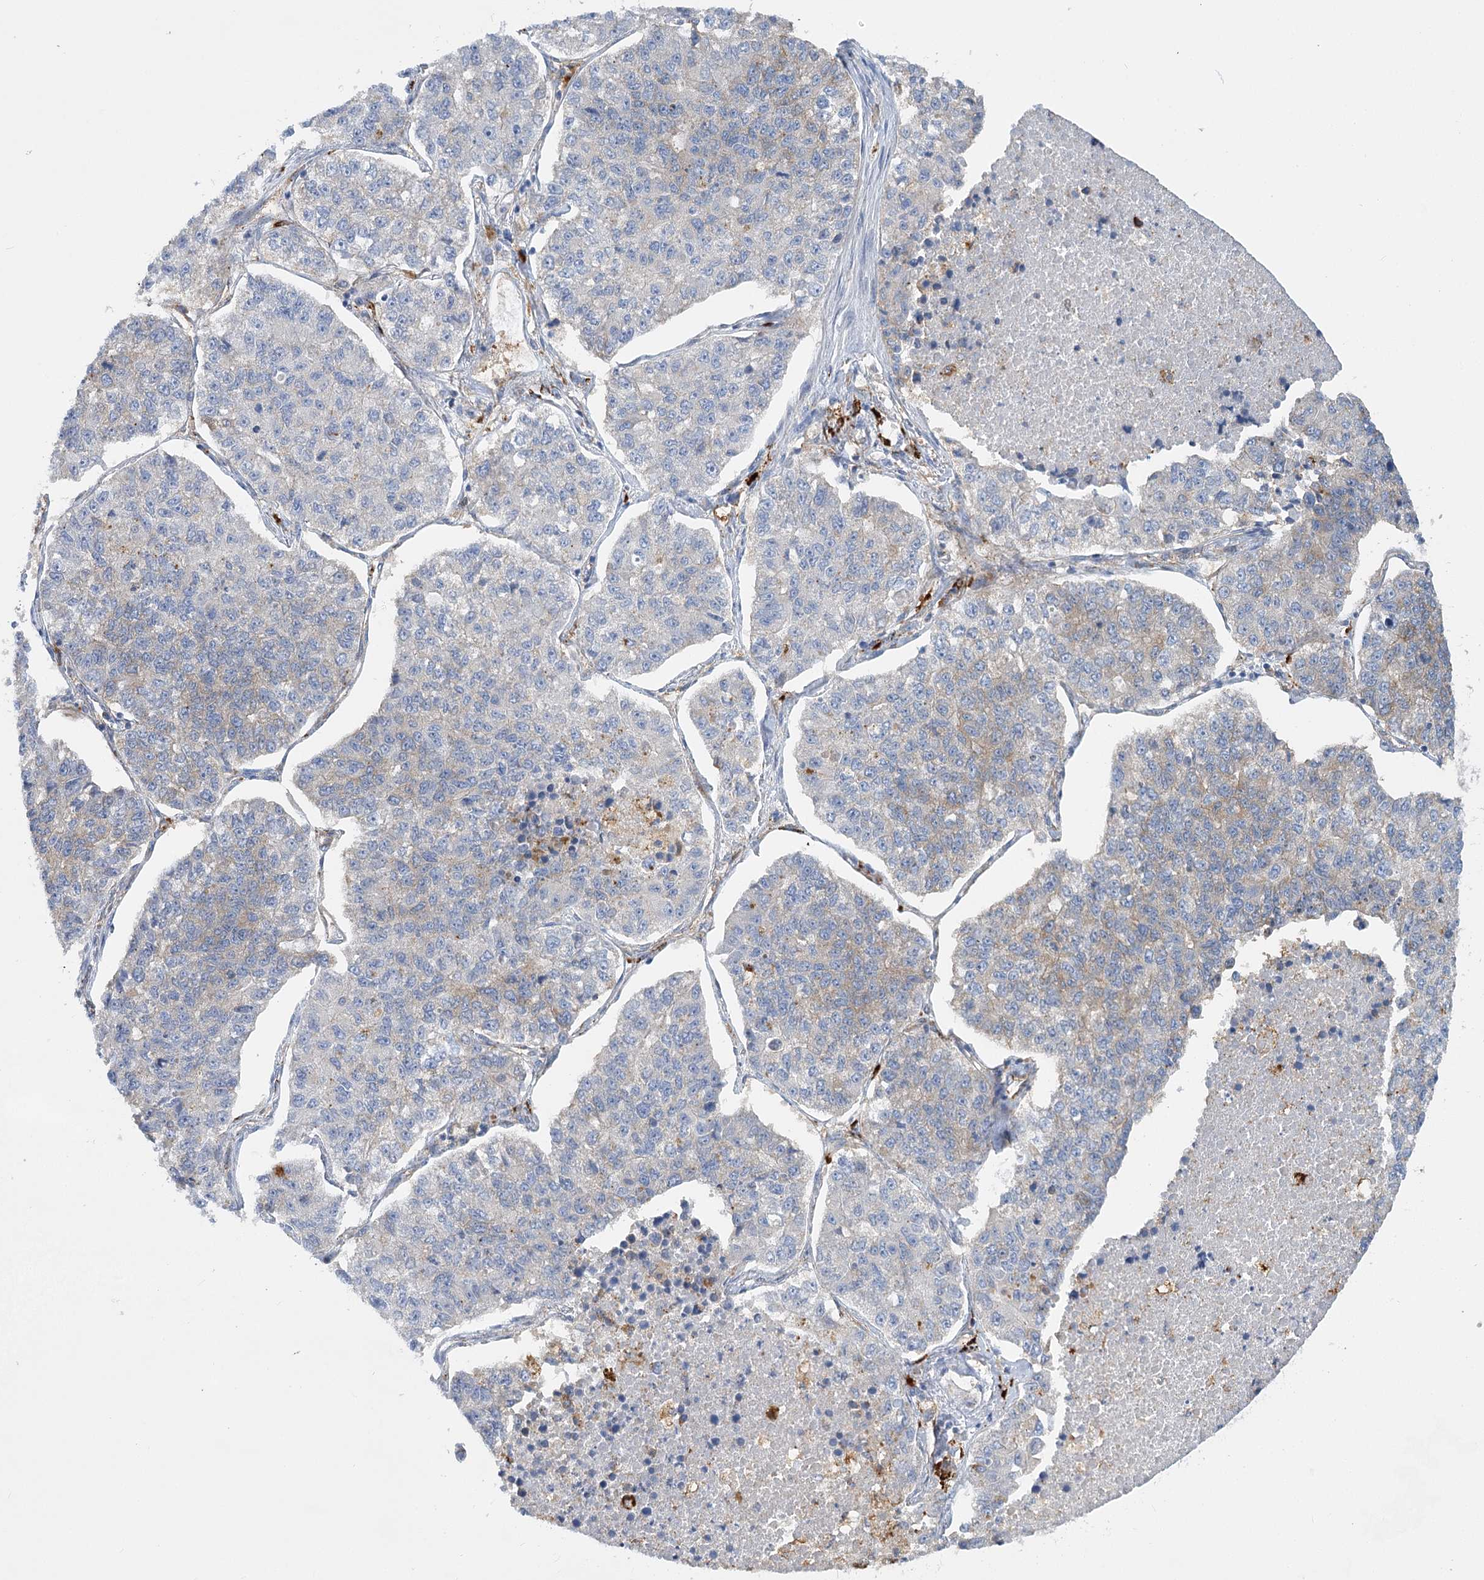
{"staining": {"intensity": "negative", "quantity": "none", "location": "none"}, "tissue": "lung cancer", "cell_type": "Tumor cells", "image_type": "cancer", "snomed": [{"axis": "morphology", "description": "Adenocarcinoma, NOS"}, {"axis": "topography", "description": "Lung"}], "caption": "A histopathology image of human adenocarcinoma (lung) is negative for staining in tumor cells.", "gene": "GUSB", "patient": {"sex": "male", "age": 49}}